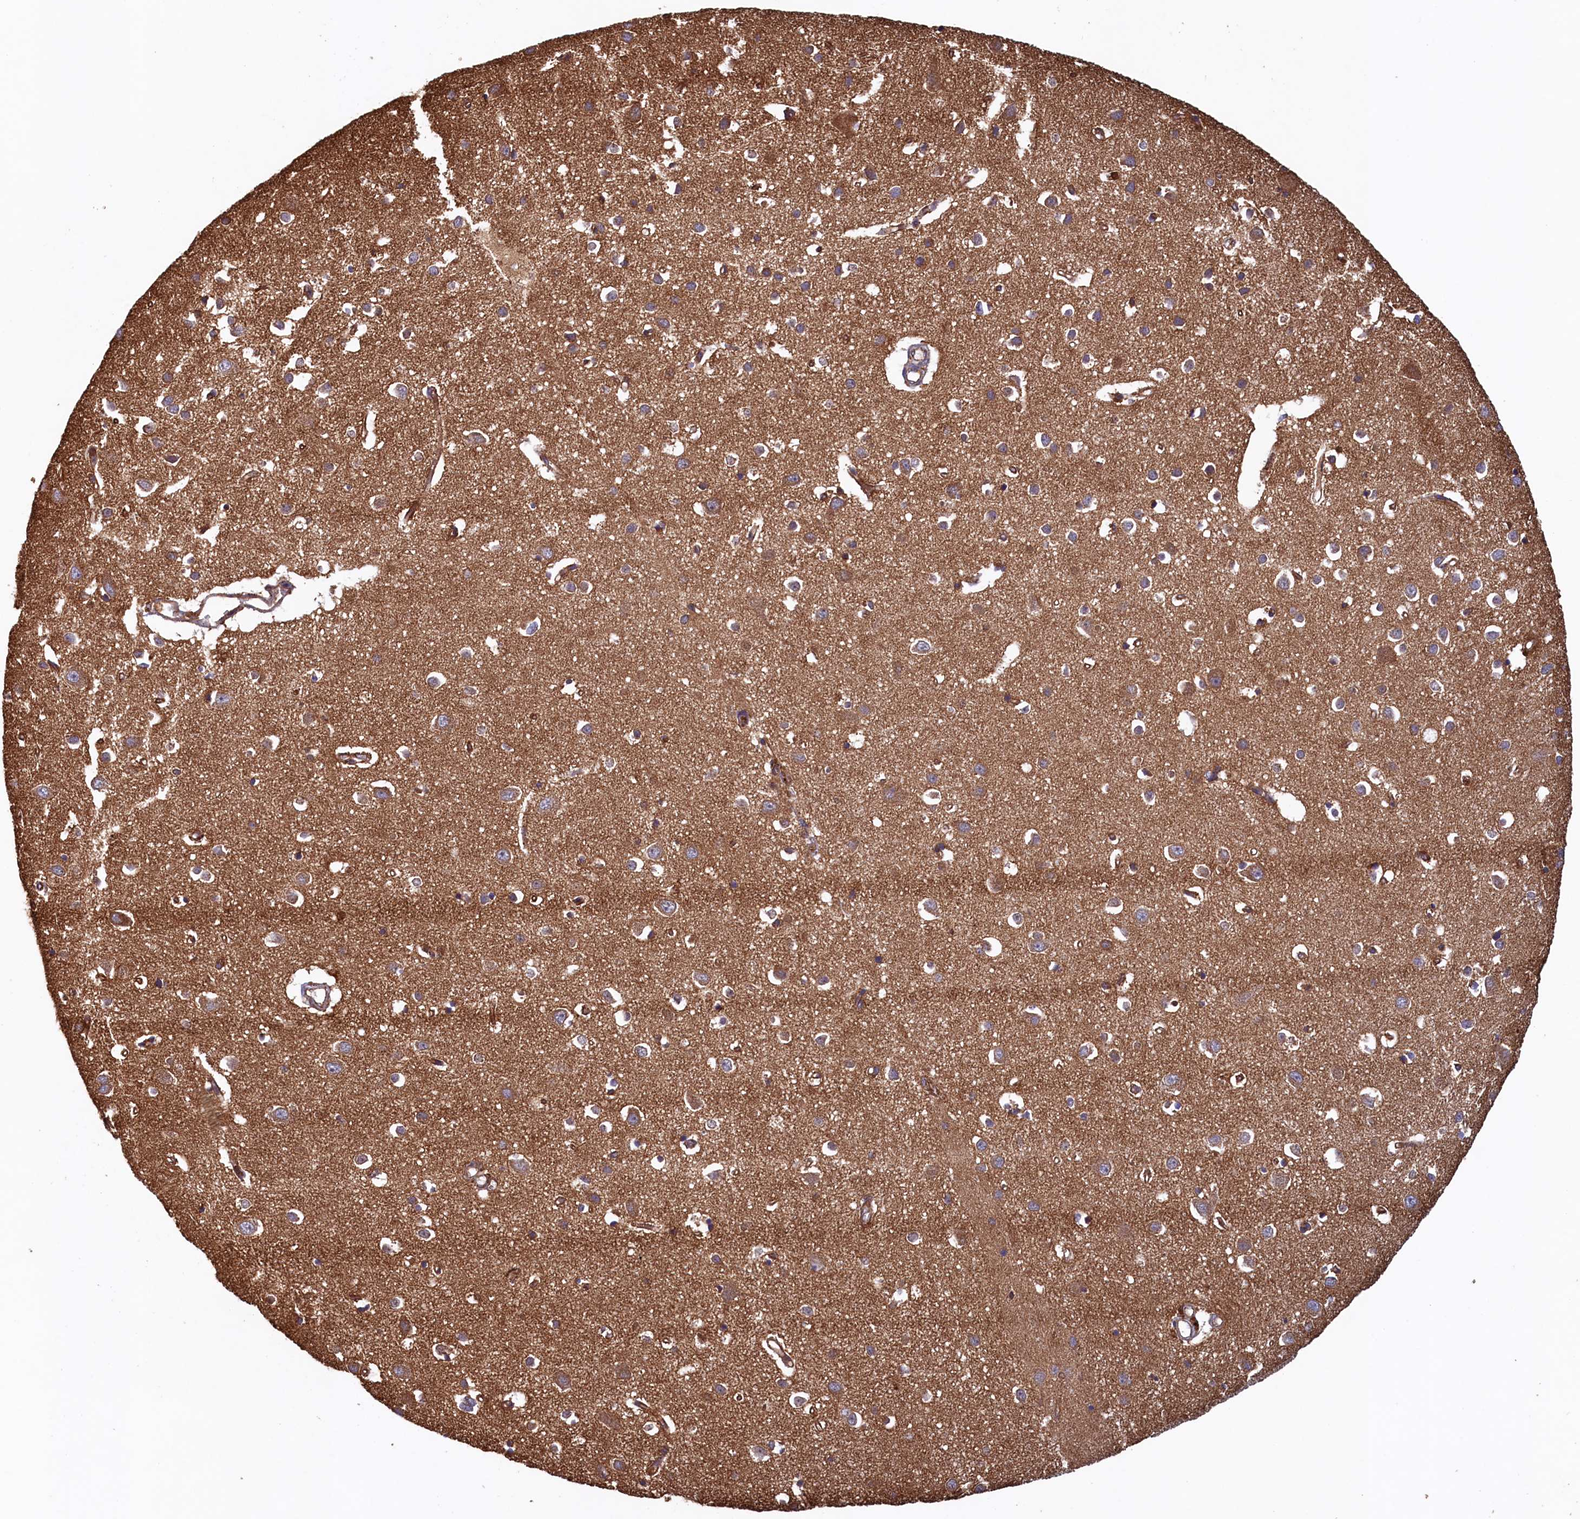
{"staining": {"intensity": "moderate", "quantity": ">75%", "location": "cytoplasmic/membranous"}, "tissue": "cerebral cortex", "cell_type": "Endothelial cells", "image_type": "normal", "snomed": [{"axis": "morphology", "description": "Normal tissue, NOS"}, {"axis": "topography", "description": "Cerebral cortex"}], "caption": "The immunohistochemical stain shows moderate cytoplasmic/membranous expression in endothelial cells of benign cerebral cortex. Using DAB (brown) and hematoxylin (blue) stains, captured at high magnification using brightfield microscopy.", "gene": "UBE3B", "patient": {"sex": "female", "age": 64}}